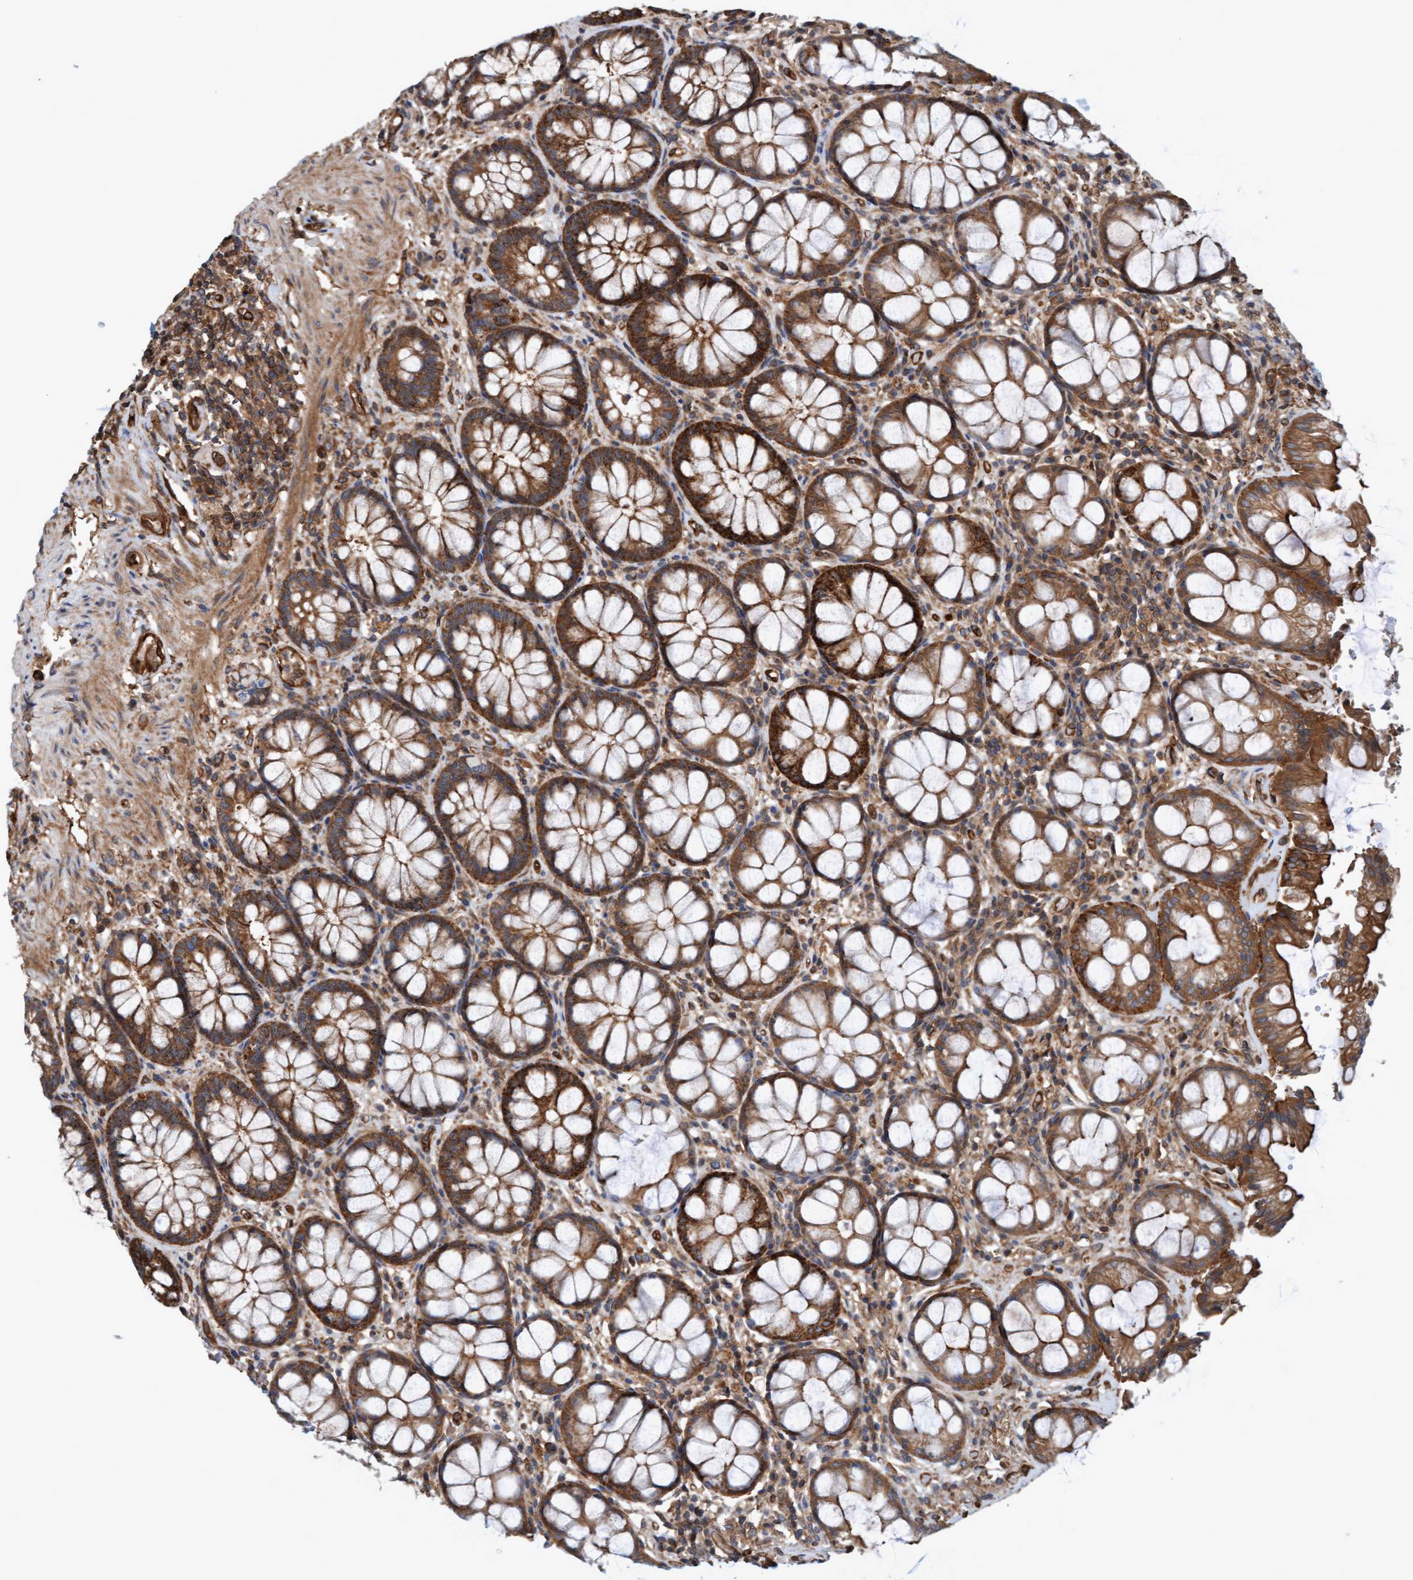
{"staining": {"intensity": "moderate", "quantity": ">75%", "location": "cytoplasmic/membranous"}, "tissue": "rectum", "cell_type": "Glandular cells", "image_type": "normal", "snomed": [{"axis": "morphology", "description": "Normal tissue, NOS"}, {"axis": "topography", "description": "Rectum"}], "caption": "Immunohistochemistry histopathology image of unremarkable rectum: human rectum stained using immunohistochemistry exhibits medium levels of moderate protein expression localized specifically in the cytoplasmic/membranous of glandular cells, appearing as a cytoplasmic/membranous brown color.", "gene": "ERAL1", "patient": {"sex": "male", "age": 64}}